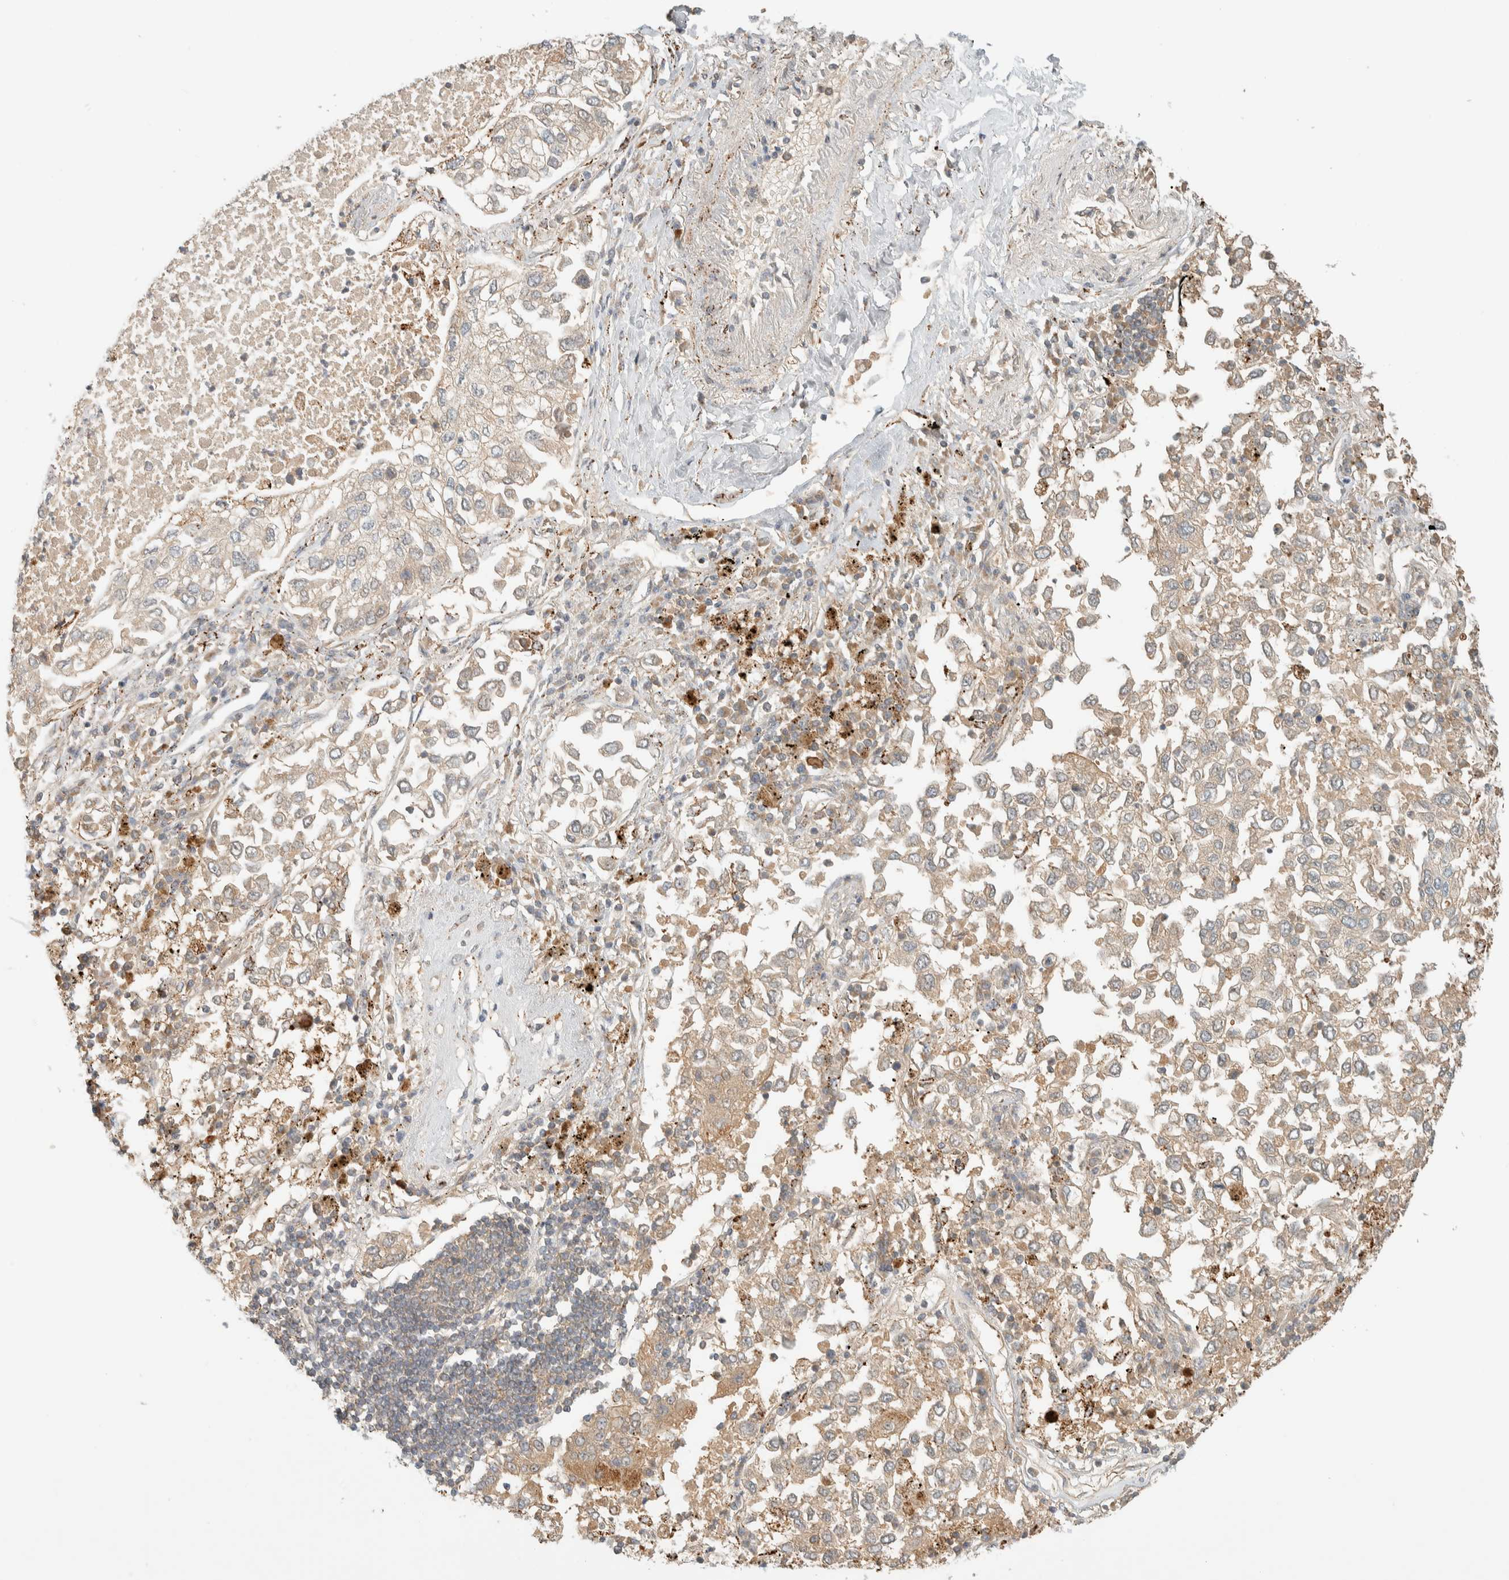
{"staining": {"intensity": "weak", "quantity": ">75%", "location": "cytoplasmic/membranous"}, "tissue": "lung cancer", "cell_type": "Tumor cells", "image_type": "cancer", "snomed": [{"axis": "morphology", "description": "Inflammation, NOS"}, {"axis": "morphology", "description": "Adenocarcinoma, NOS"}, {"axis": "topography", "description": "Lung"}], "caption": "An immunohistochemistry histopathology image of neoplastic tissue is shown. Protein staining in brown highlights weak cytoplasmic/membranous positivity in adenocarcinoma (lung) within tumor cells.", "gene": "FAM167A", "patient": {"sex": "male", "age": 63}}